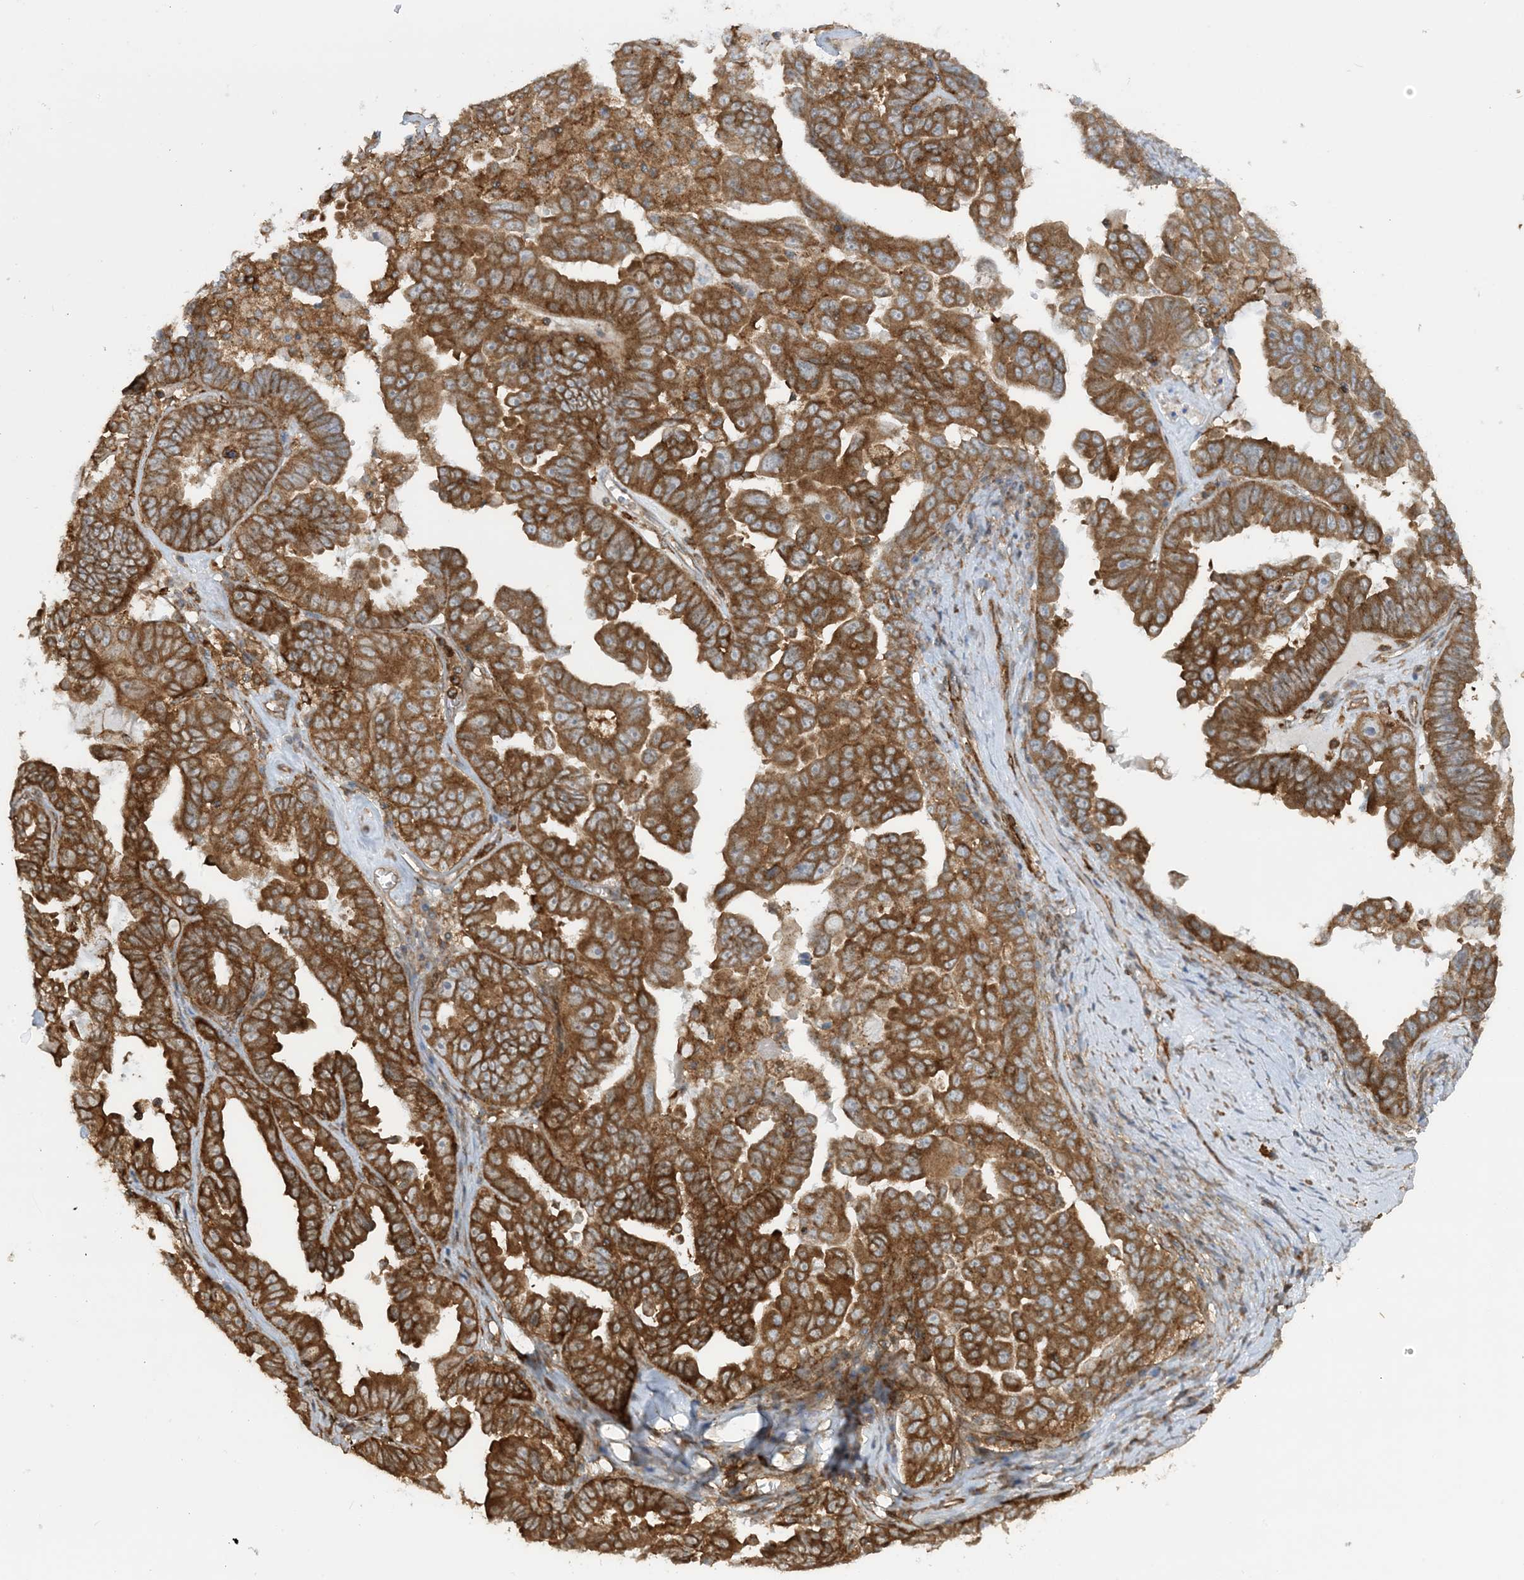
{"staining": {"intensity": "strong", "quantity": "25%-75%", "location": "cytoplasmic/membranous"}, "tissue": "ovarian cancer", "cell_type": "Tumor cells", "image_type": "cancer", "snomed": [{"axis": "morphology", "description": "Carcinoma, endometroid"}, {"axis": "topography", "description": "Ovary"}], "caption": "This image demonstrates ovarian endometroid carcinoma stained with IHC to label a protein in brown. The cytoplasmic/membranous of tumor cells show strong positivity for the protein. Nuclei are counter-stained blue.", "gene": "STAM2", "patient": {"sex": "female", "age": 62}}